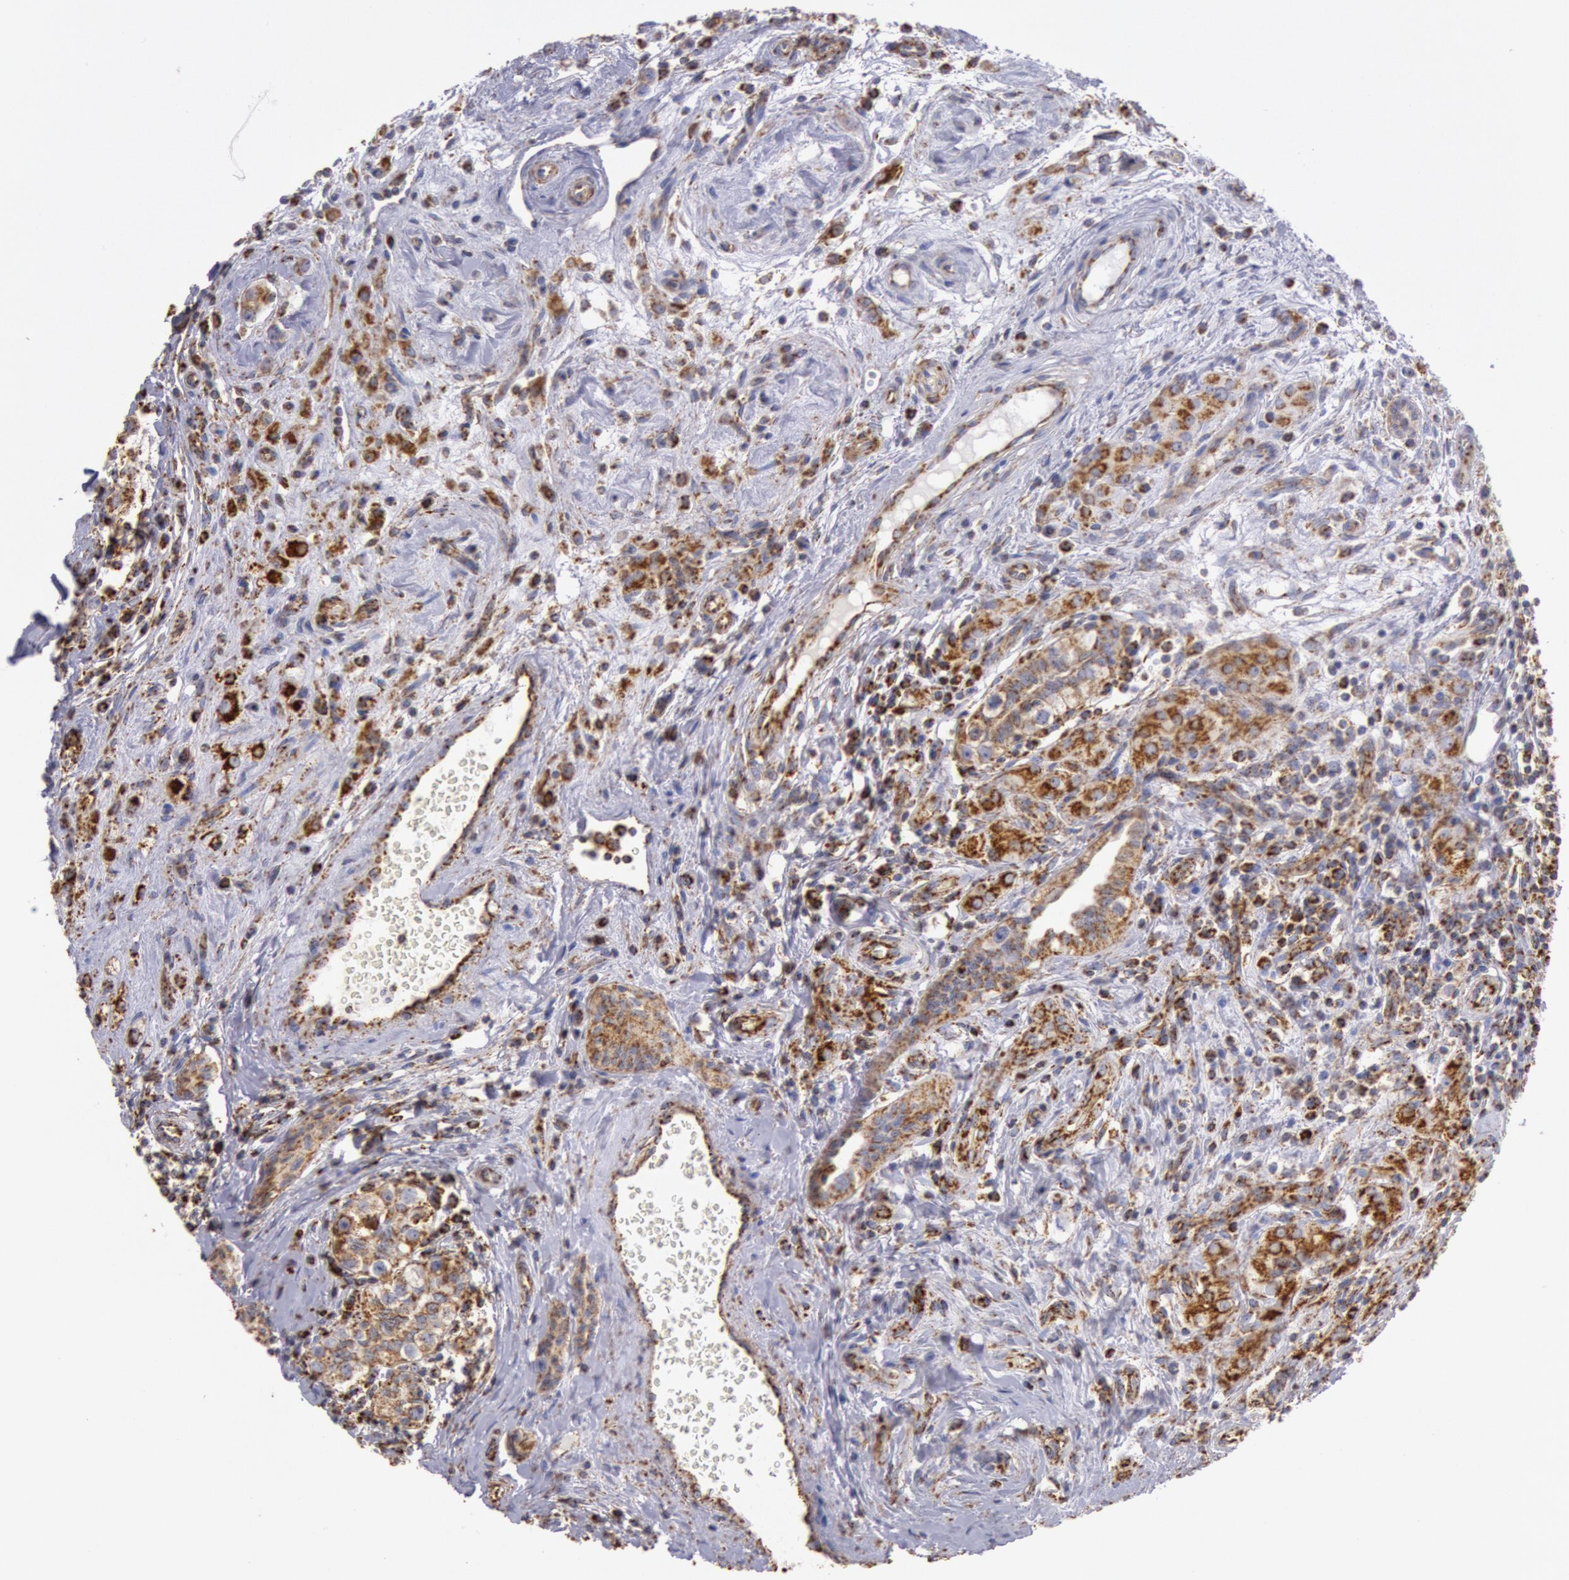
{"staining": {"intensity": "strong", "quantity": "25%-75%", "location": "cytoplasmic/membranous"}, "tissue": "testis cancer", "cell_type": "Tumor cells", "image_type": "cancer", "snomed": [{"axis": "morphology", "description": "Seminoma, NOS"}, {"axis": "topography", "description": "Testis"}], "caption": "Protein expression analysis of testis seminoma demonstrates strong cytoplasmic/membranous expression in about 25%-75% of tumor cells.", "gene": "CYC1", "patient": {"sex": "male", "age": 32}}